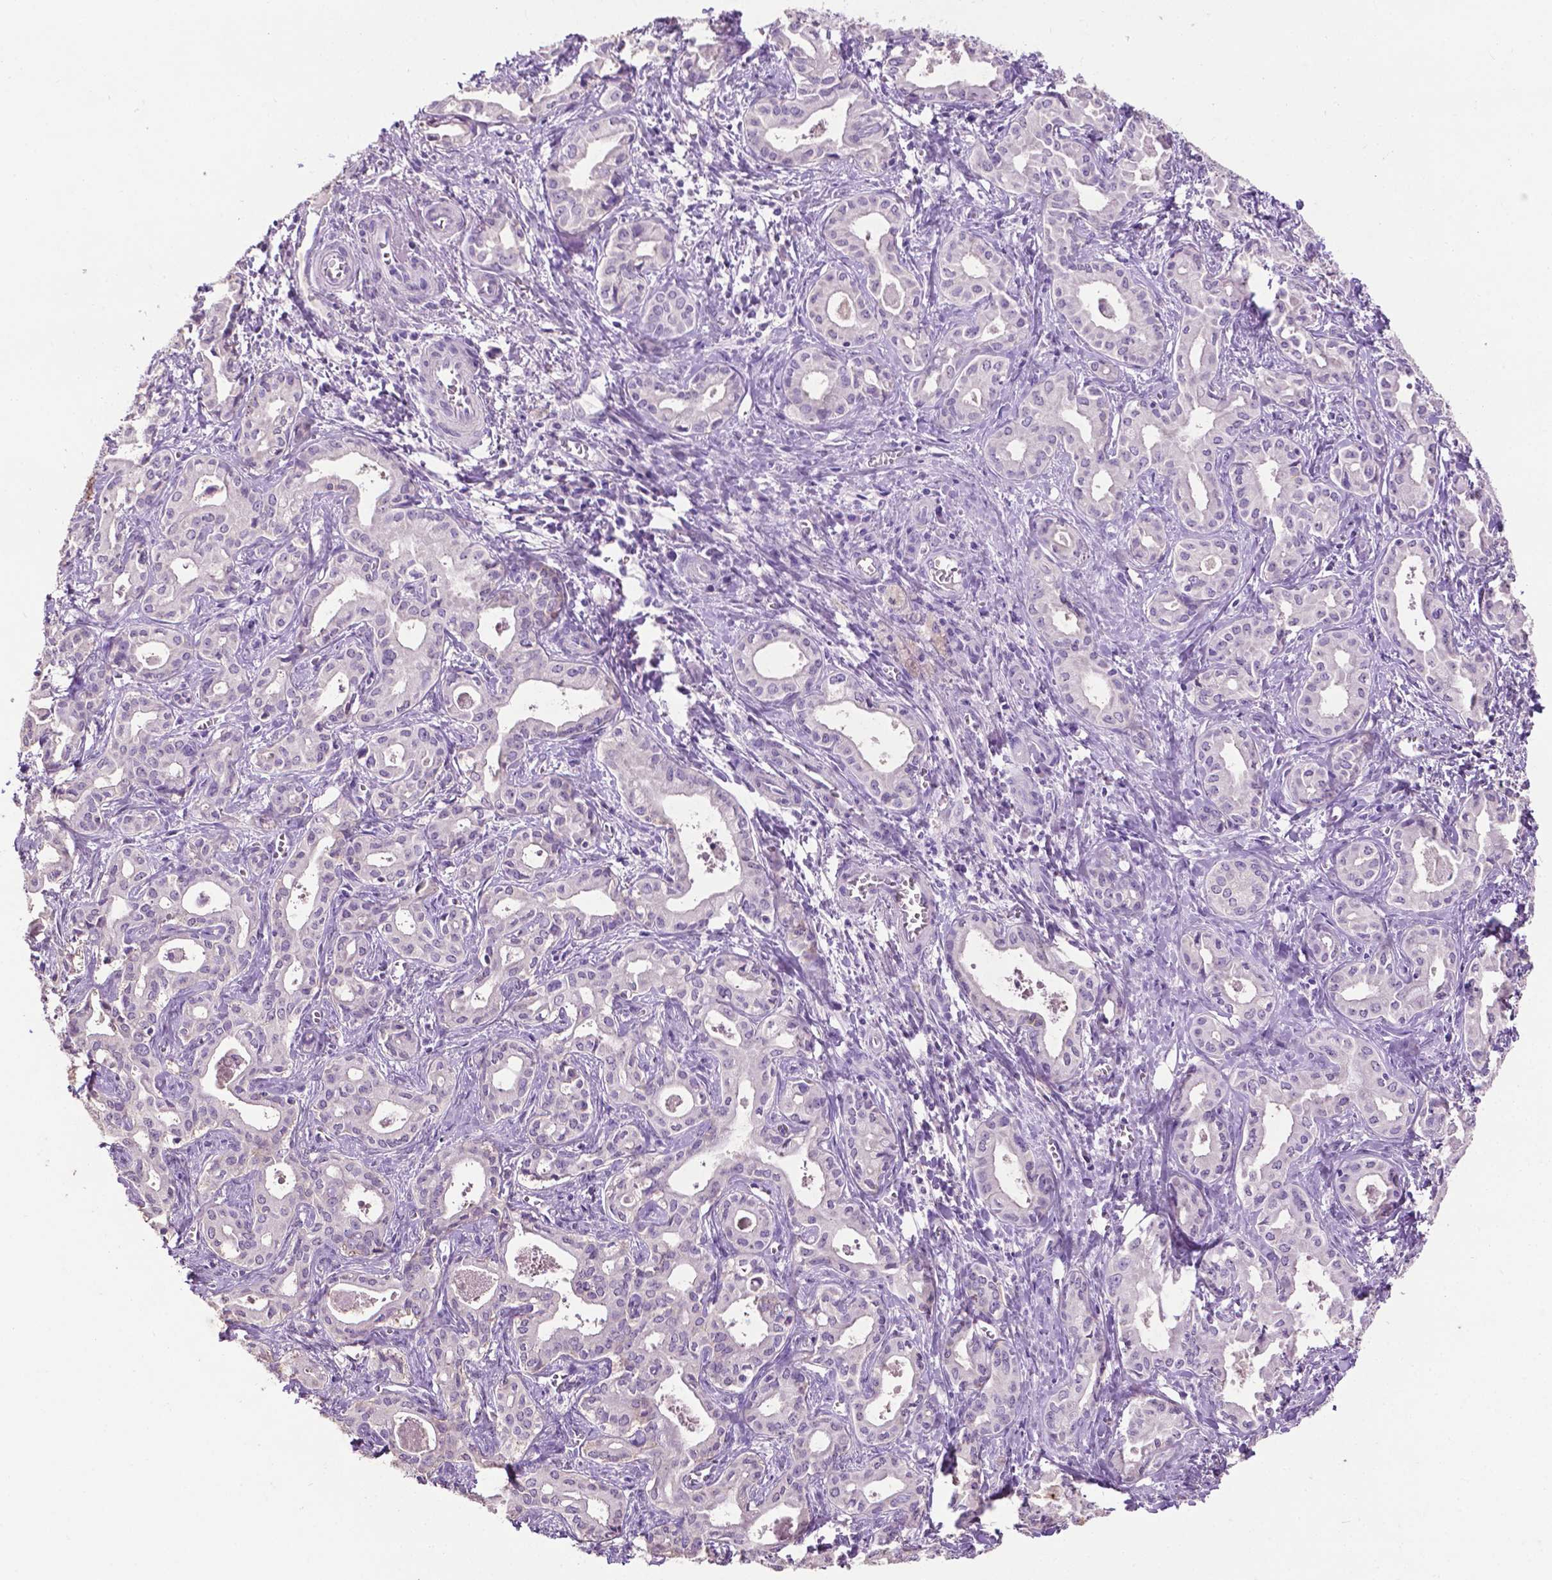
{"staining": {"intensity": "negative", "quantity": "none", "location": "none"}, "tissue": "liver cancer", "cell_type": "Tumor cells", "image_type": "cancer", "snomed": [{"axis": "morphology", "description": "Cholangiocarcinoma"}, {"axis": "topography", "description": "Liver"}], "caption": "A high-resolution histopathology image shows IHC staining of liver cholangiocarcinoma, which exhibits no significant staining in tumor cells. Nuclei are stained in blue.", "gene": "TACSTD2", "patient": {"sex": "female", "age": 65}}